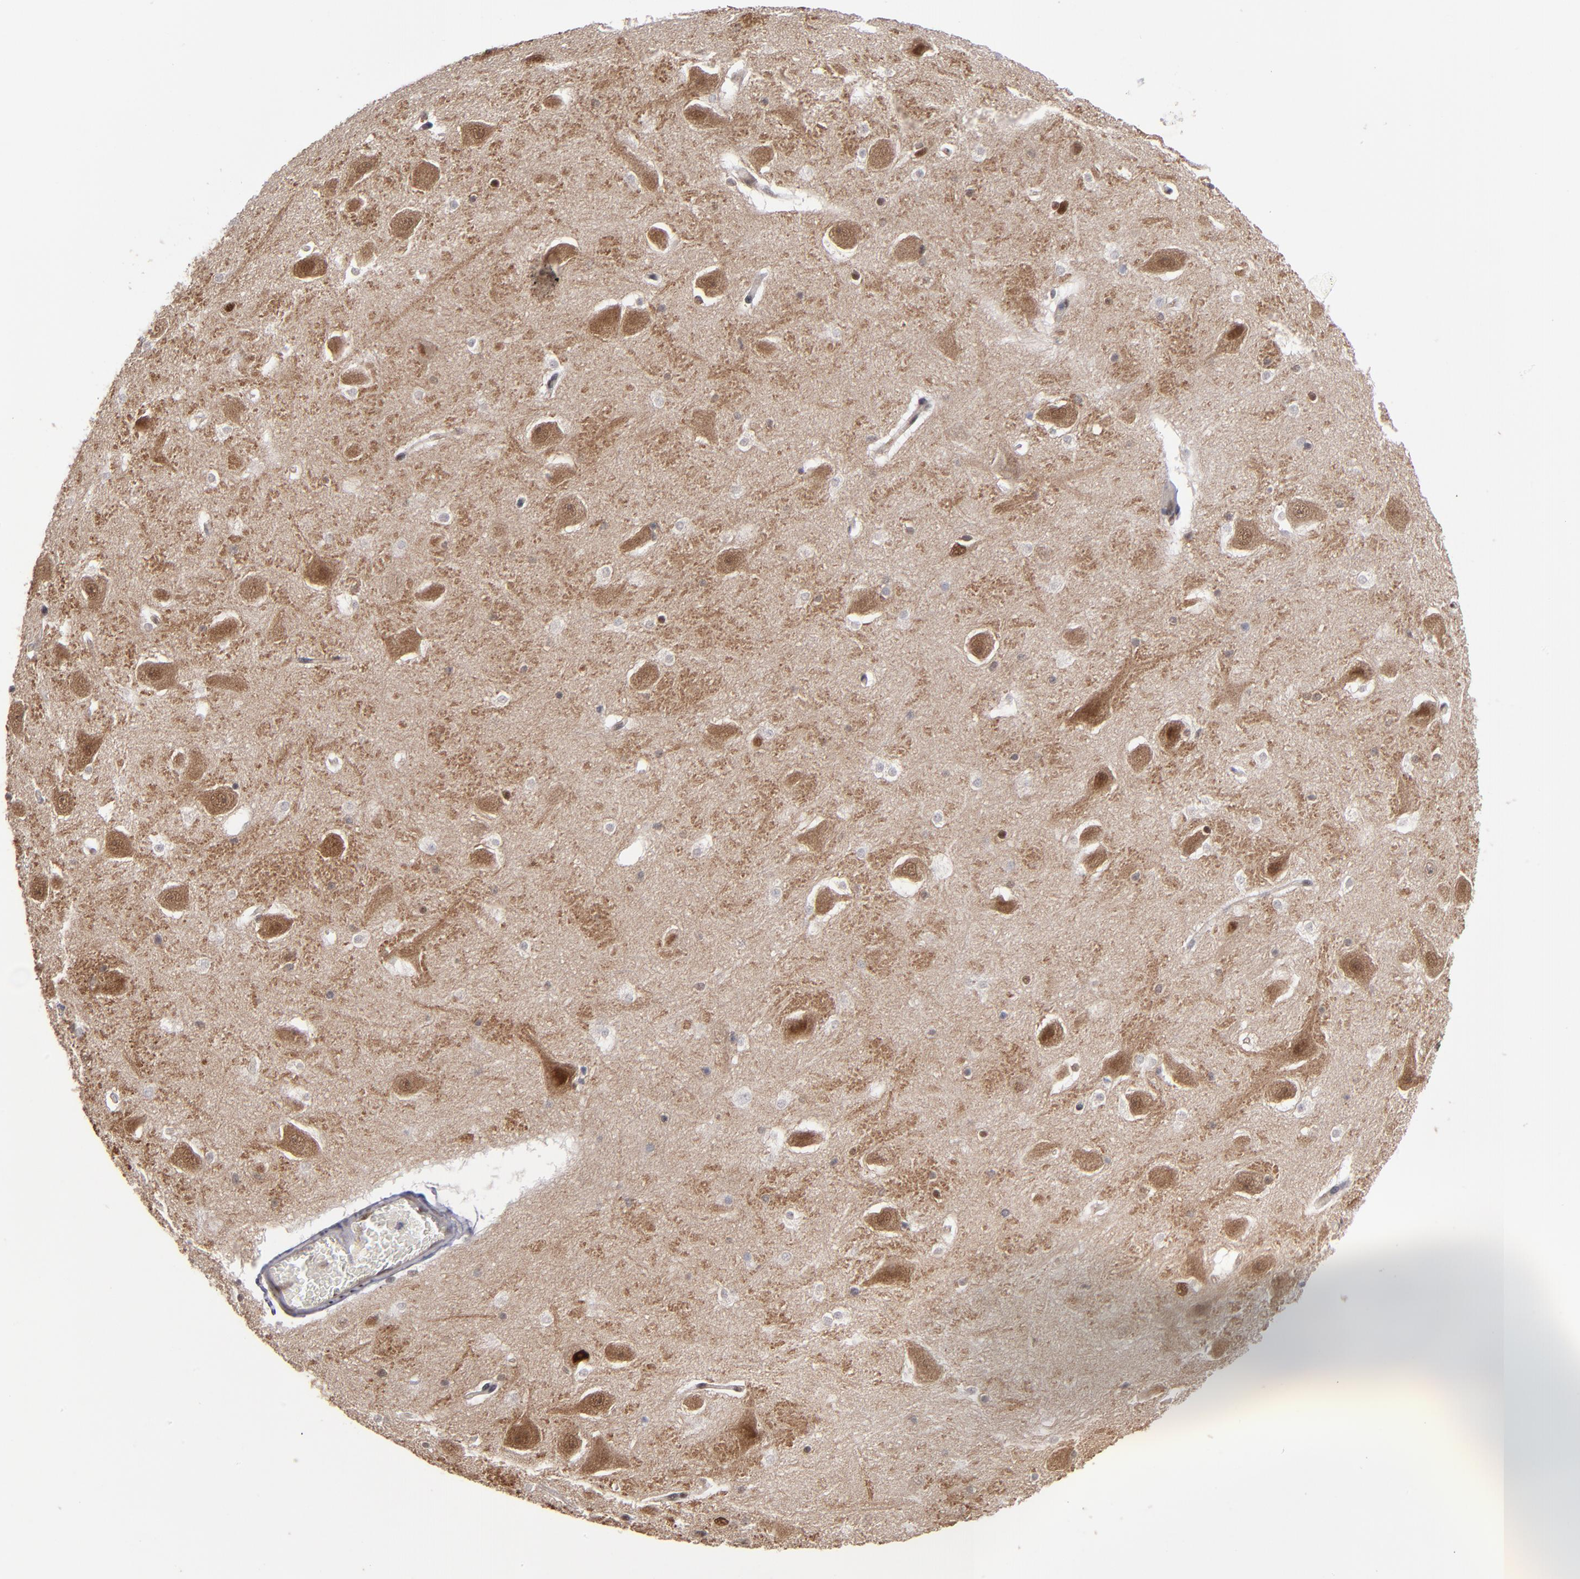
{"staining": {"intensity": "weak", "quantity": "<25%", "location": "nuclear"}, "tissue": "hippocampus", "cell_type": "Glial cells", "image_type": "normal", "snomed": [{"axis": "morphology", "description": "Normal tissue, NOS"}, {"axis": "topography", "description": "Hippocampus"}], "caption": "This is a image of IHC staining of benign hippocampus, which shows no expression in glial cells.", "gene": "HUWE1", "patient": {"sex": "male", "age": 45}}